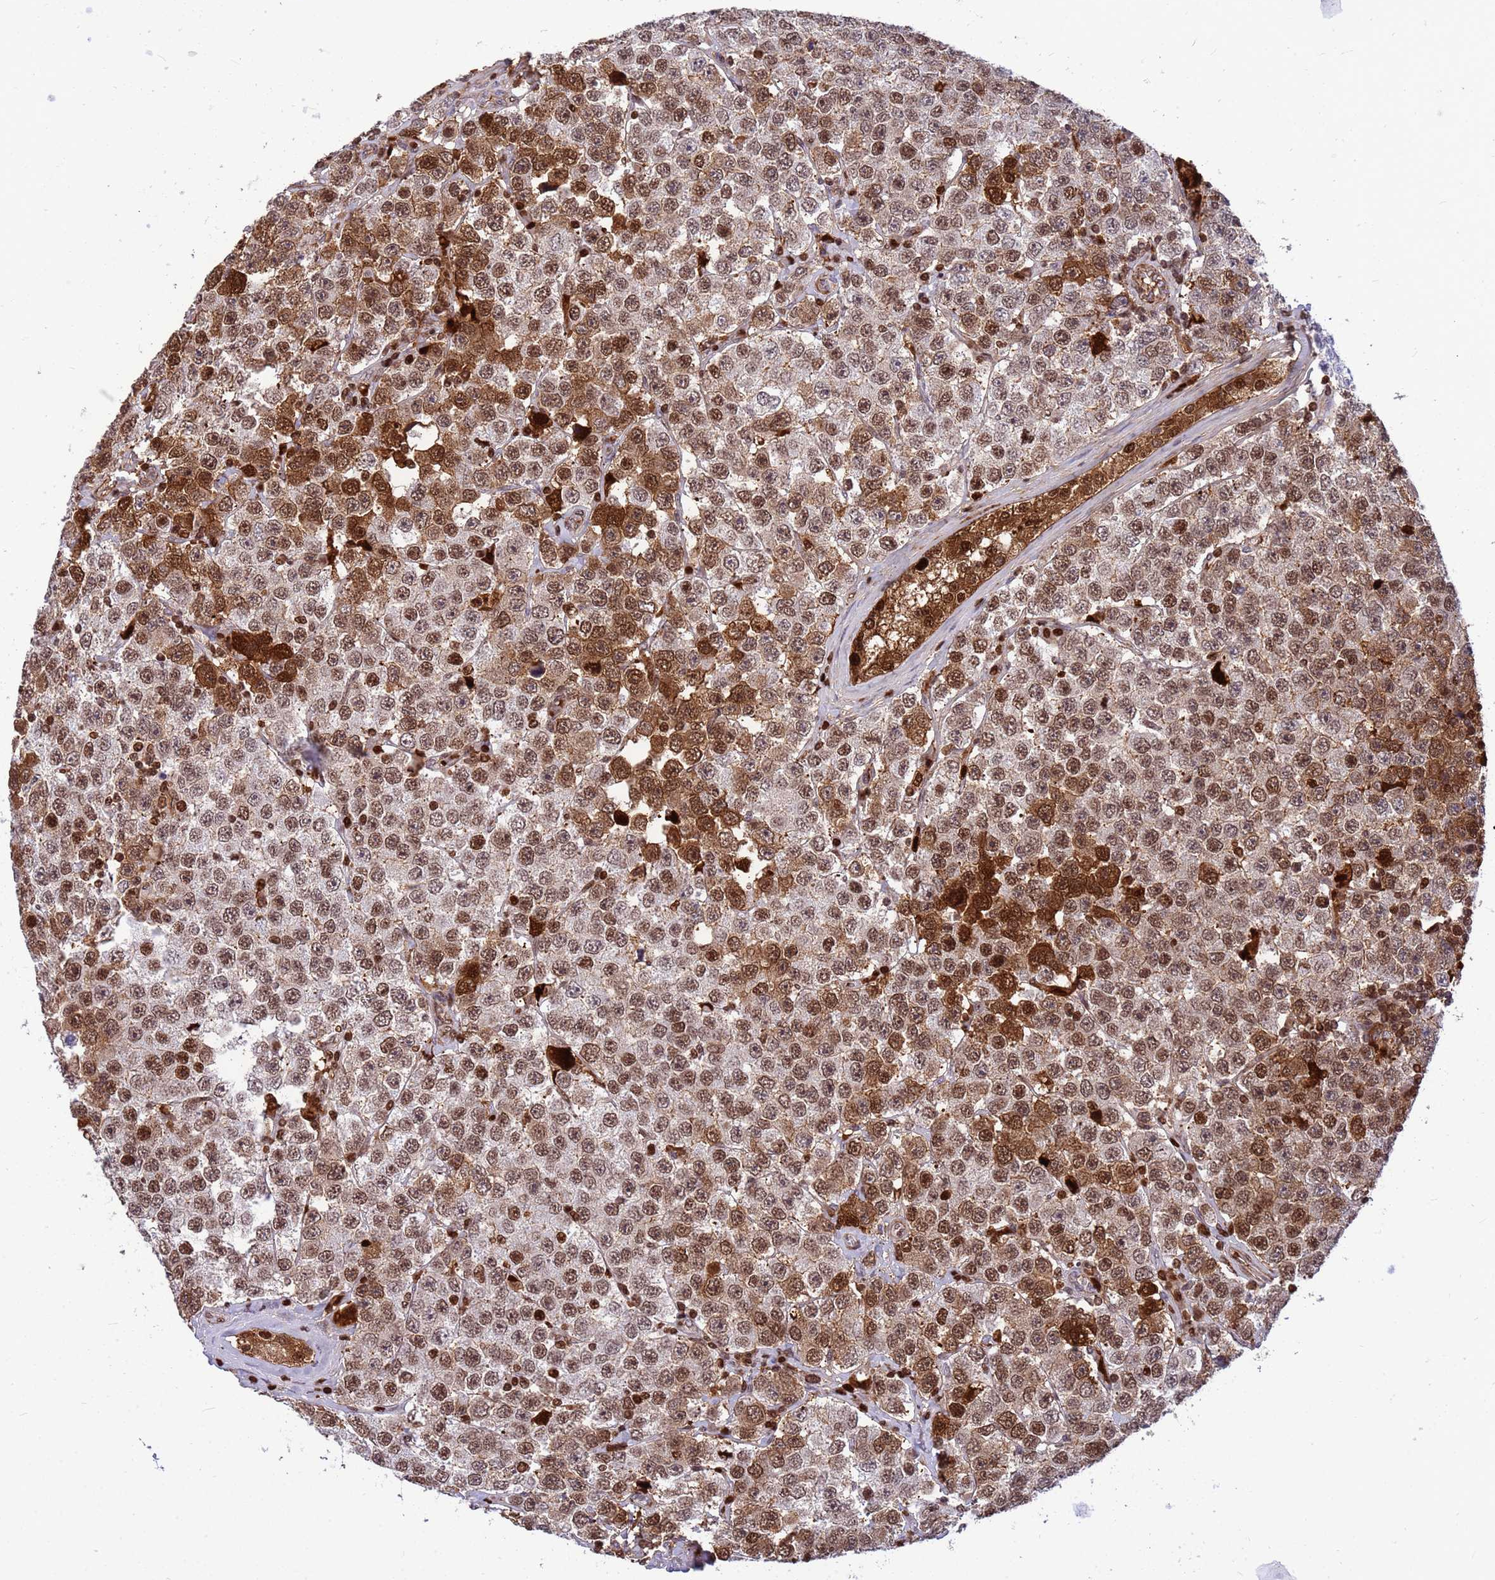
{"staining": {"intensity": "moderate", "quantity": ">75%", "location": "cytoplasmic/membranous,nuclear"}, "tissue": "testis cancer", "cell_type": "Tumor cells", "image_type": "cancer", "snomed": [{"axis": "morphology", "description": "Seminoma, NOS"}, {"axis": "topography", "description": "Testis"}], "caption": "Immunohistochemistry (IHC) image of neoplastic tissue: testis seminoma stained using immunohistochemistry shows medium levels of moderate protein expression localized specifically in the cytoplasmic/membranous and nuclear of tumor cells, appearing as a cytoplasmic/membranous and nuclear brown color.", "gene": "ORM1", "patient": {"sex": "male", "age": 28}}